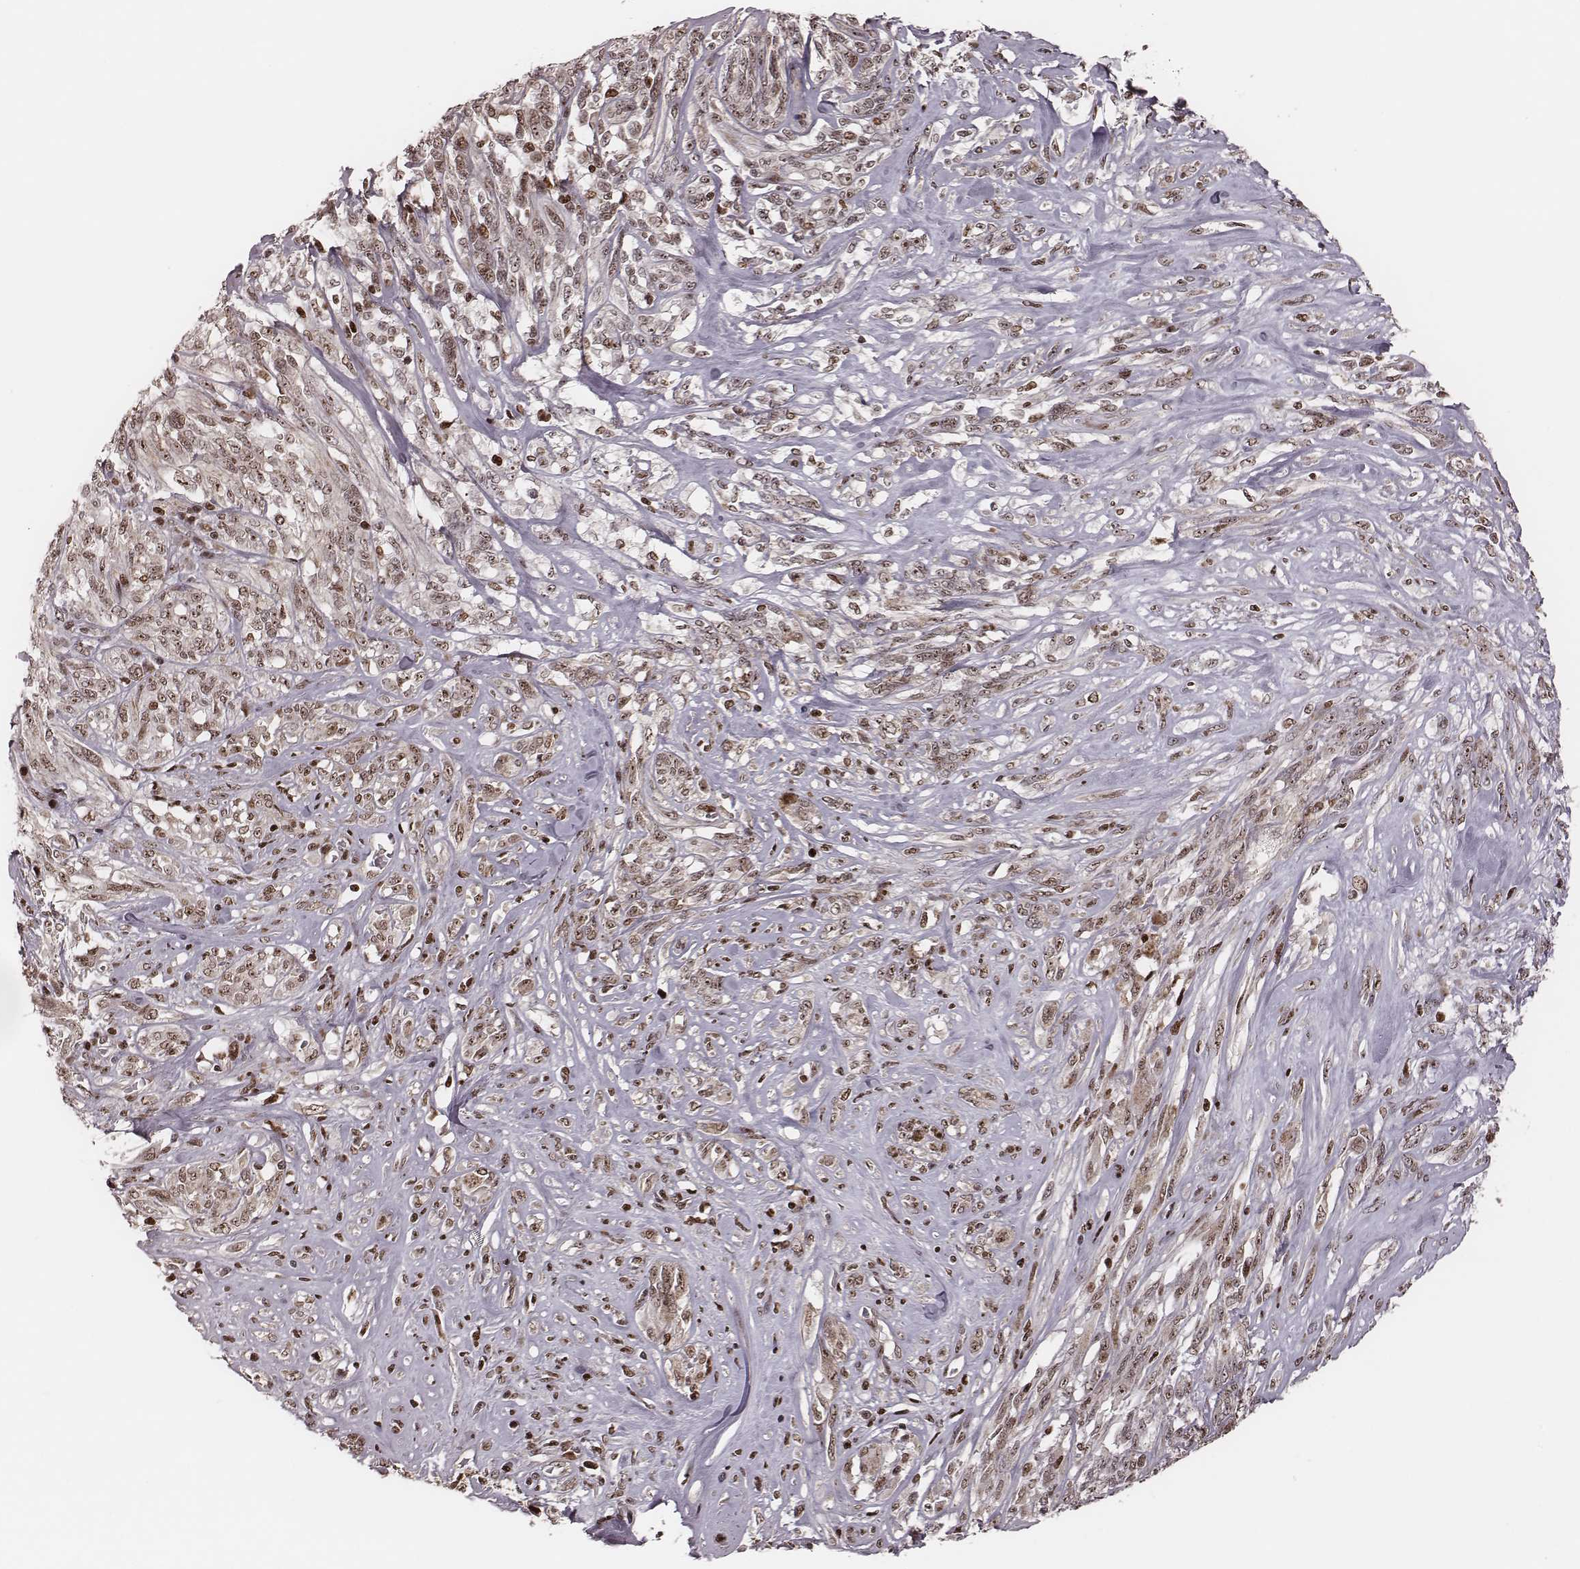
{"staining": {"intensity": "weak", "quantity": "25%-75%", "location": "nuclear"}, "tissue": "melanoma", "cell_type": "Tumor cells", "image_type": "cancer", "snomed": [{"axis": "morphology", "description": "Malignant melanoma, NOS"}, {"axis": "topography", "description": "Skin"}], "caption": "A brown stain labels weak nuclear expression of a protein in human malignant melanoma tumor cells. Nuclei are stained in blue.", "gene": "VRK3", "patient": {"sex": "female", "age": 91}}